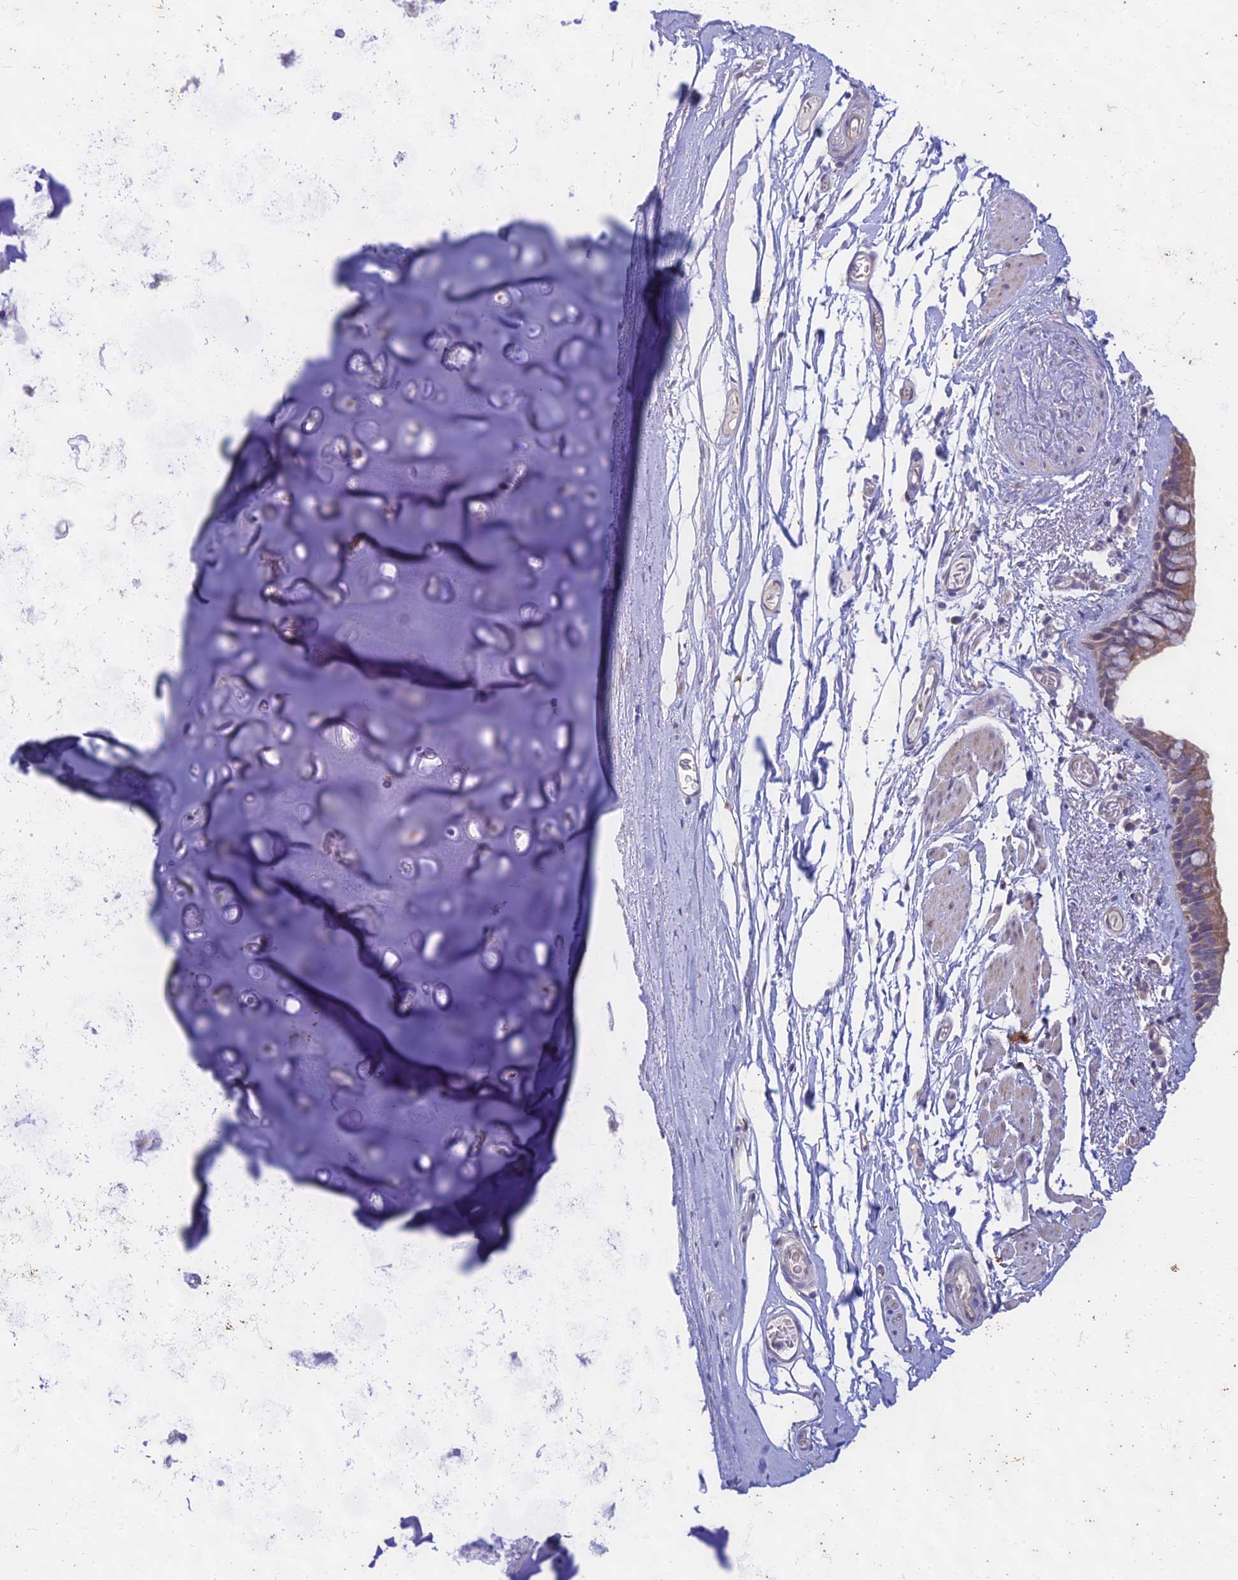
{"staining": {"intensity": "weak", "quantity": ">75%", "location": "cytoplasmic/membranous"}, "tissue": "bronchus", "cell_type": "Respiratory epithelial cells", "image_type": "normal", "snomed": [{"axis": "morphology", "description": "Normal tissue, NOS"}, {"axis": "topography", "description": "Cartilage tissue"}], "caption": "Normal bronchus exhibits weak cytoplasmic/membranous expression in approximately >75% of respiratory epithelial cells, visualized by immunohistochemistry.", "gene": "PTCD2", "patient": {"sex": "male", "age": 63}}